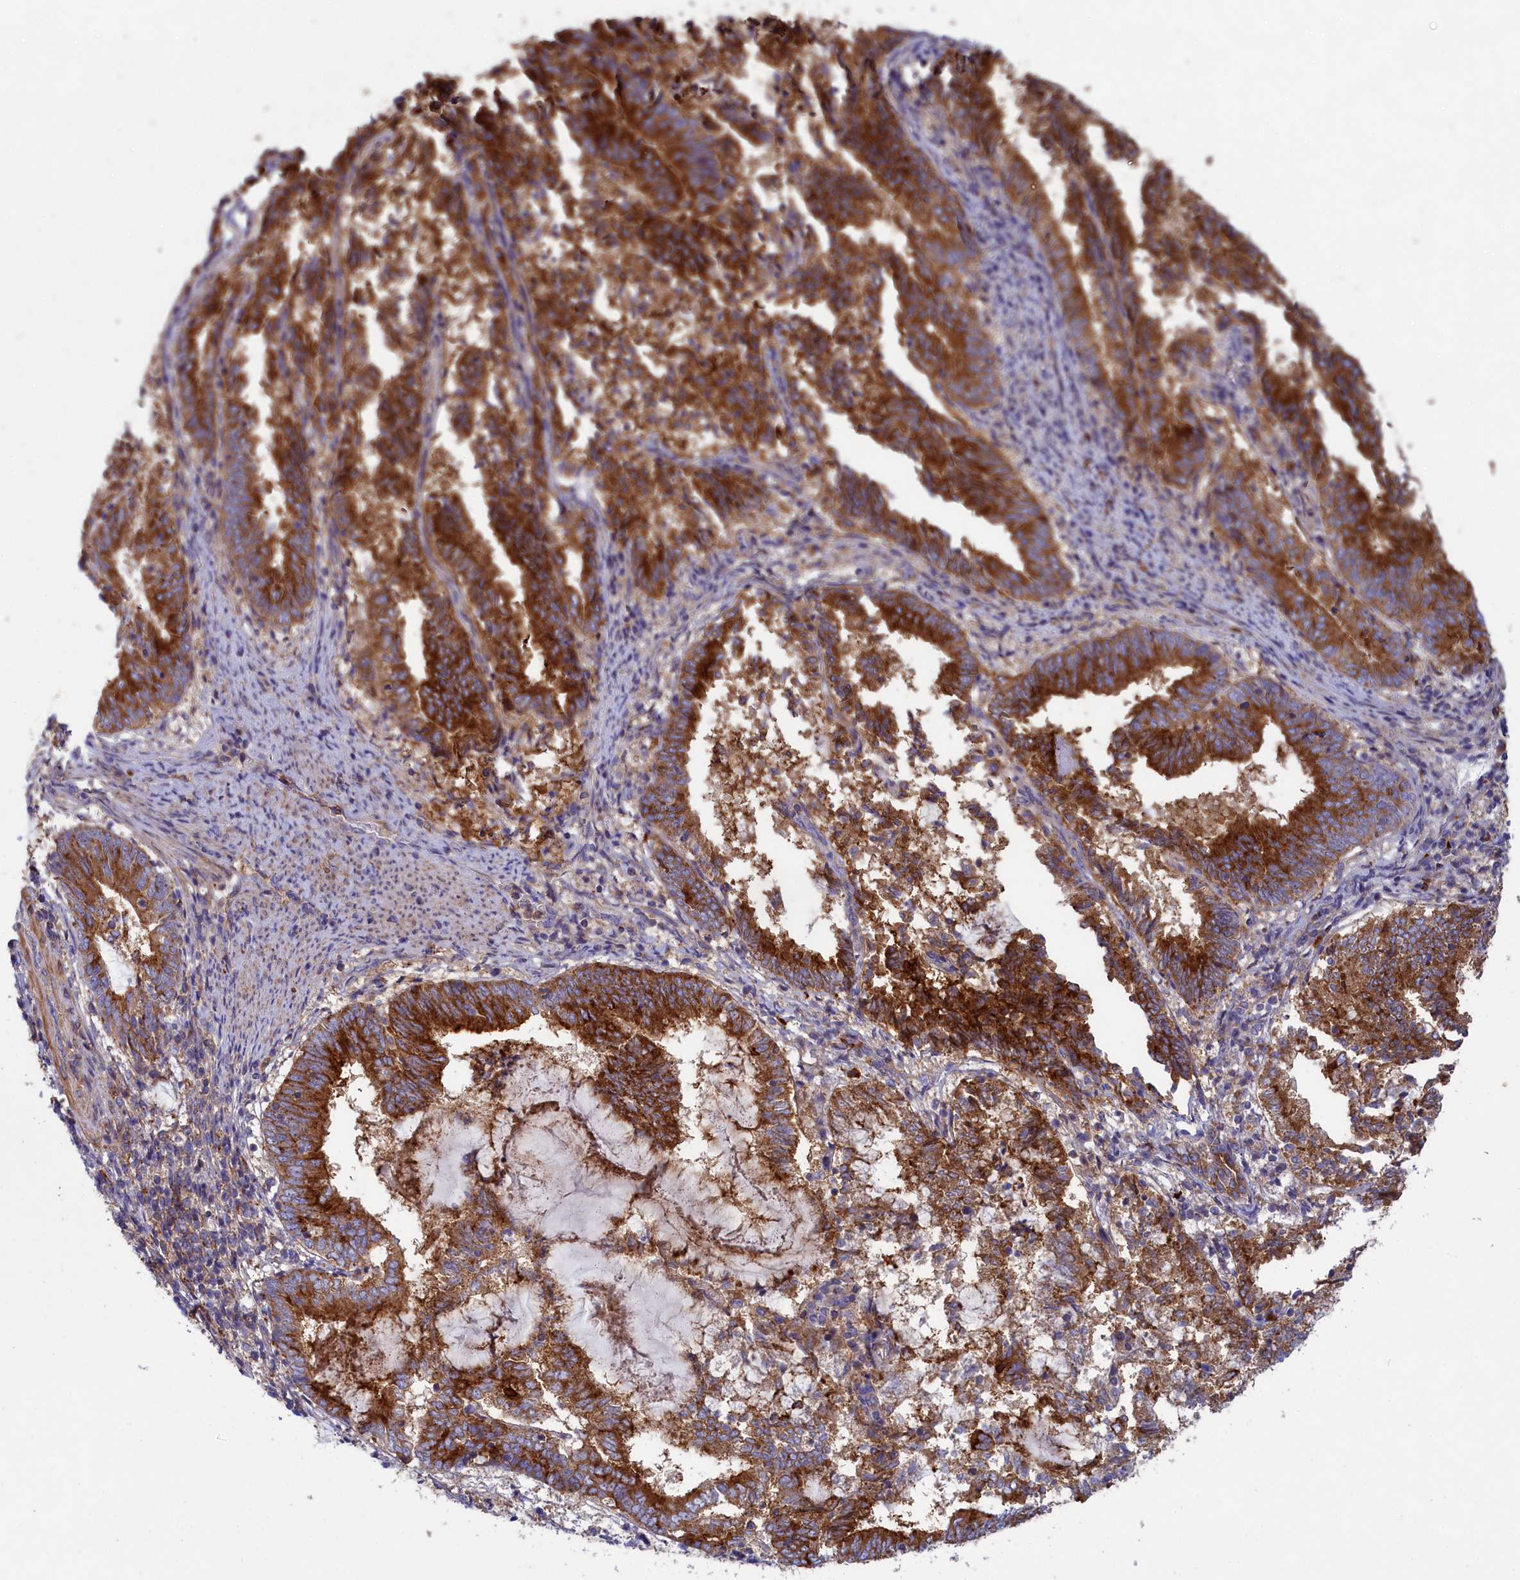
{"staining": {"intensity": "strong", "quantity": ">75%", "location": "cytoplasmic/membranous"}, "tissue": "endometrial cancer", "cell_type": "Tumor cells", "image_type": "cancer", "snomed": [{"axis": "morphology", "description": "Adenocarcinoma, NOS"}, {"axis": "topography", "description": "Endometrium"}], "caption": "Immunohistochemical staining of adenocarcinoma (endometrial) demonstrates high levels of strong cytoplasmic/membranous positivity in about >75% of tumor cells.", "gene": "SCAMP4", "patient": {"sex": "female", "age": 80}}